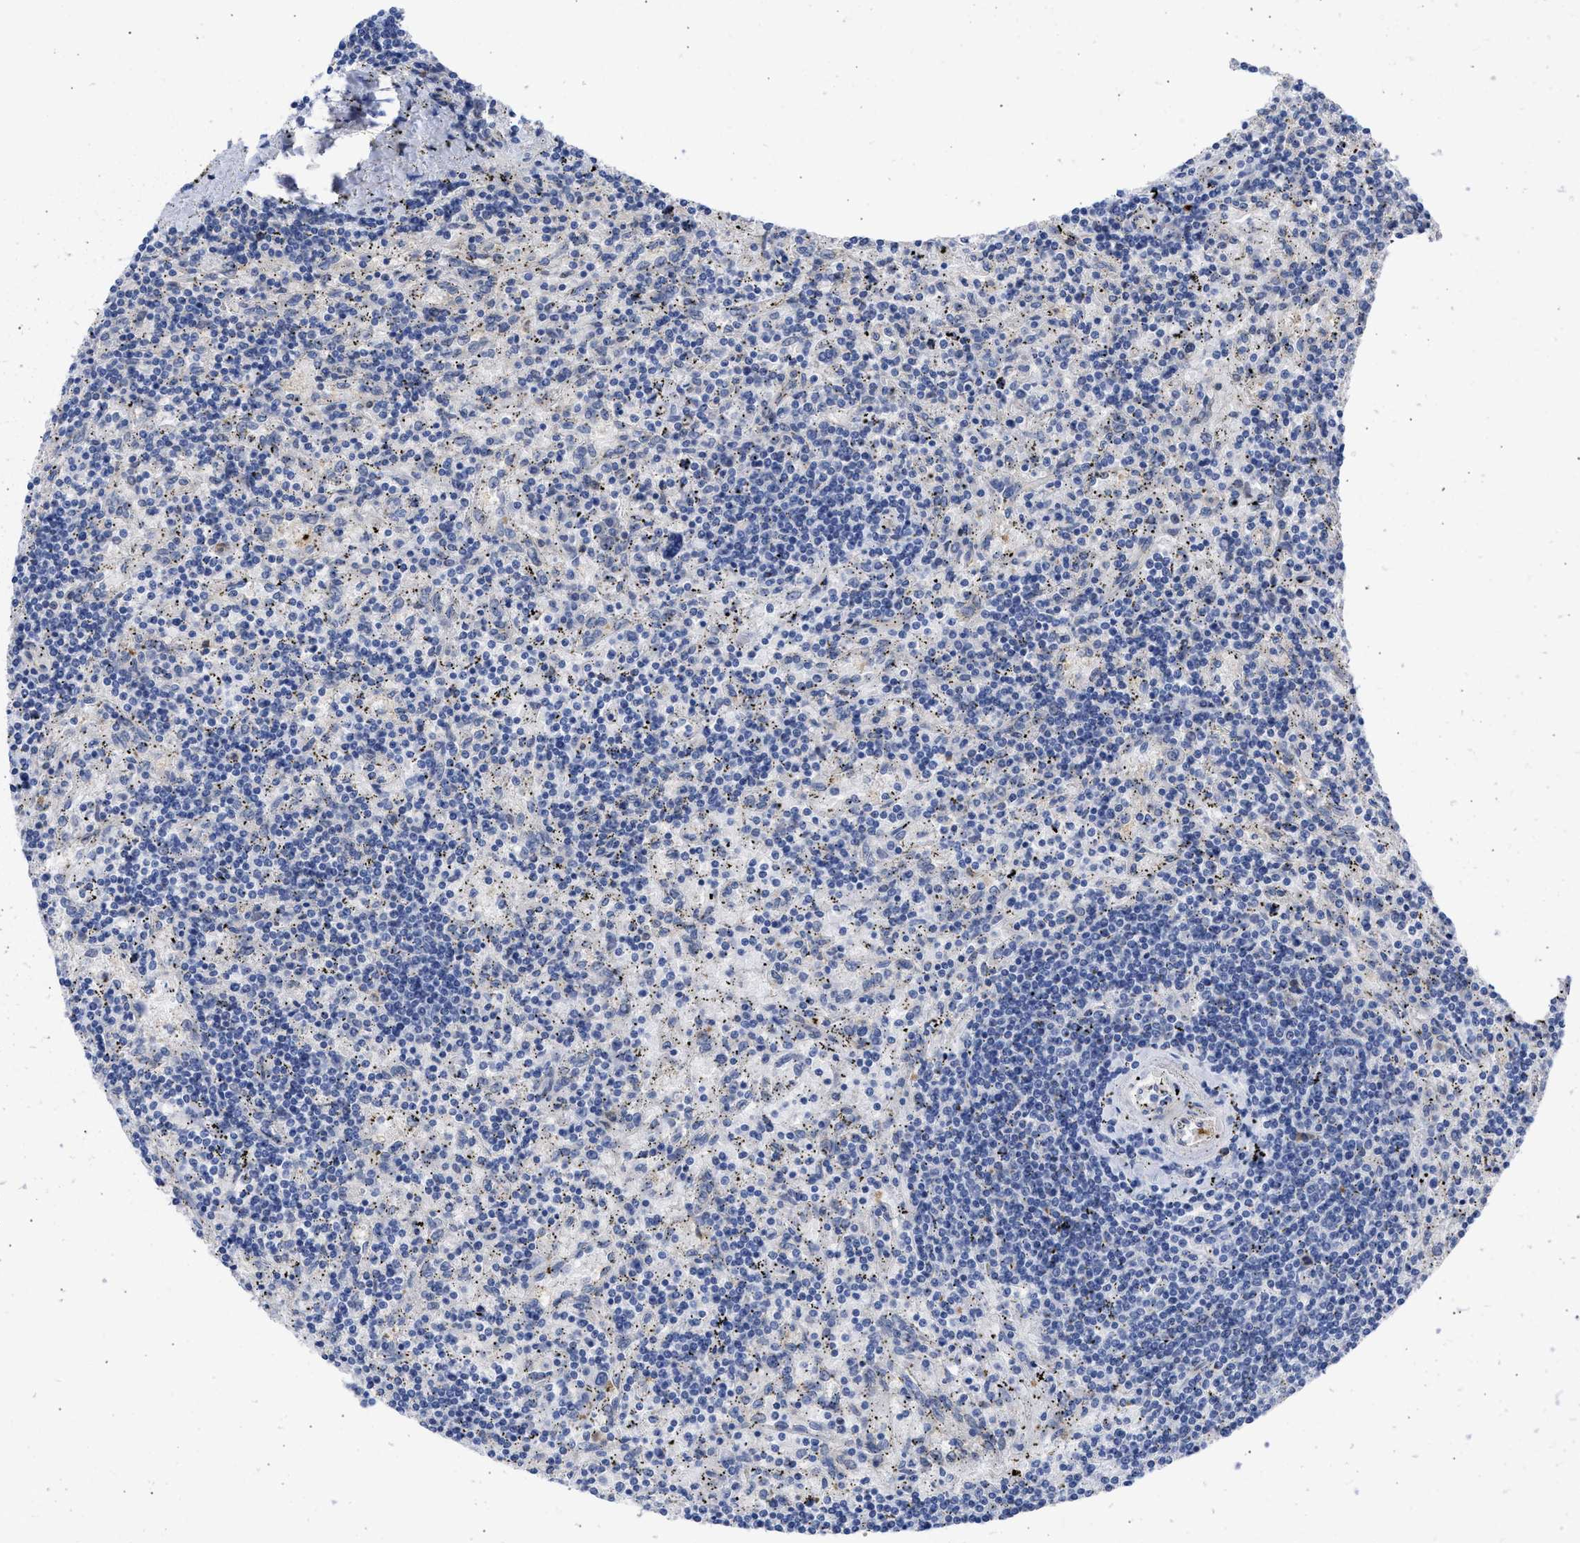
{"staining": {"intensity": "negative", "quantity": "none", "location": "none"}, "tissue": "lymphoma", "cell_type": "Tumor cells", "image_type": "cancer", "snomed": [{"axis": "morphology", "description": "Malignant lymphoma, non-Hodgkin's type, Low grade"}, {"axis": "topography", "description": "Spleen"}], "caption": "High magnification brightfield microscopy of malignant lymphoma, non-Hodgkin's type (low-grade) stained with DAB (brown) and counterstained with hematoxylin (blue): tumor cells show no significant positivity.", "gene": "THRA", "patient": {"sex": "male", "age": 76}}